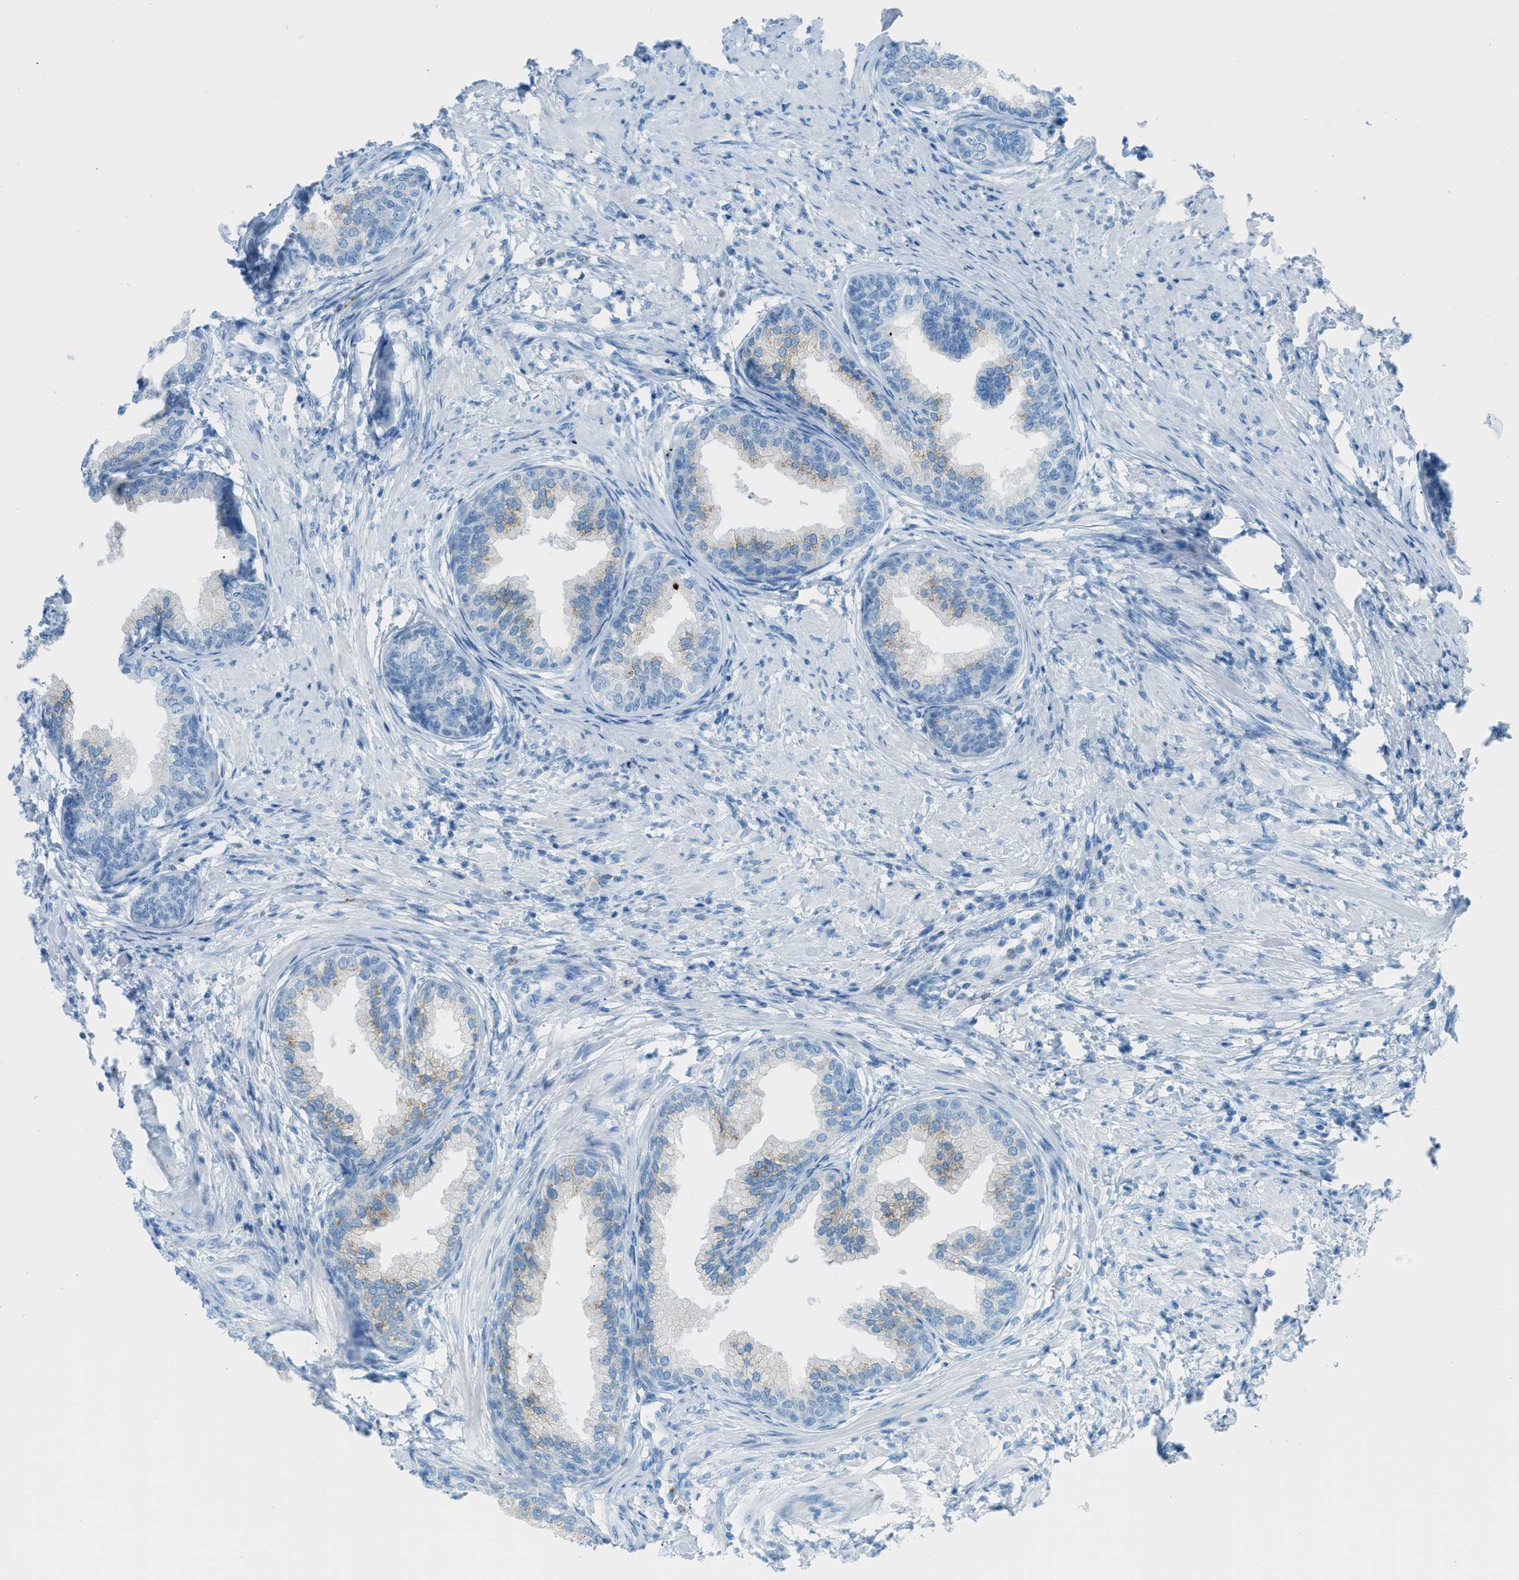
{"staining": {"intensity": "weak", "quantity": "<25%", "location": "cytoplasmic/membranous"}, "tissue": "prostate", "cell_type": "Glandular cells", "image_type": "normal", "snomed": [{"axis": "morphology", "description": "Normal tissue, NOS"}, {"axis": "topography", "description": "Prostate"}], "caption": "Glandular cells are negative for protein expression in unremarkable human prostate.", "gene": "C21orf62", "patient": {"sex": "male", "age": 76}}